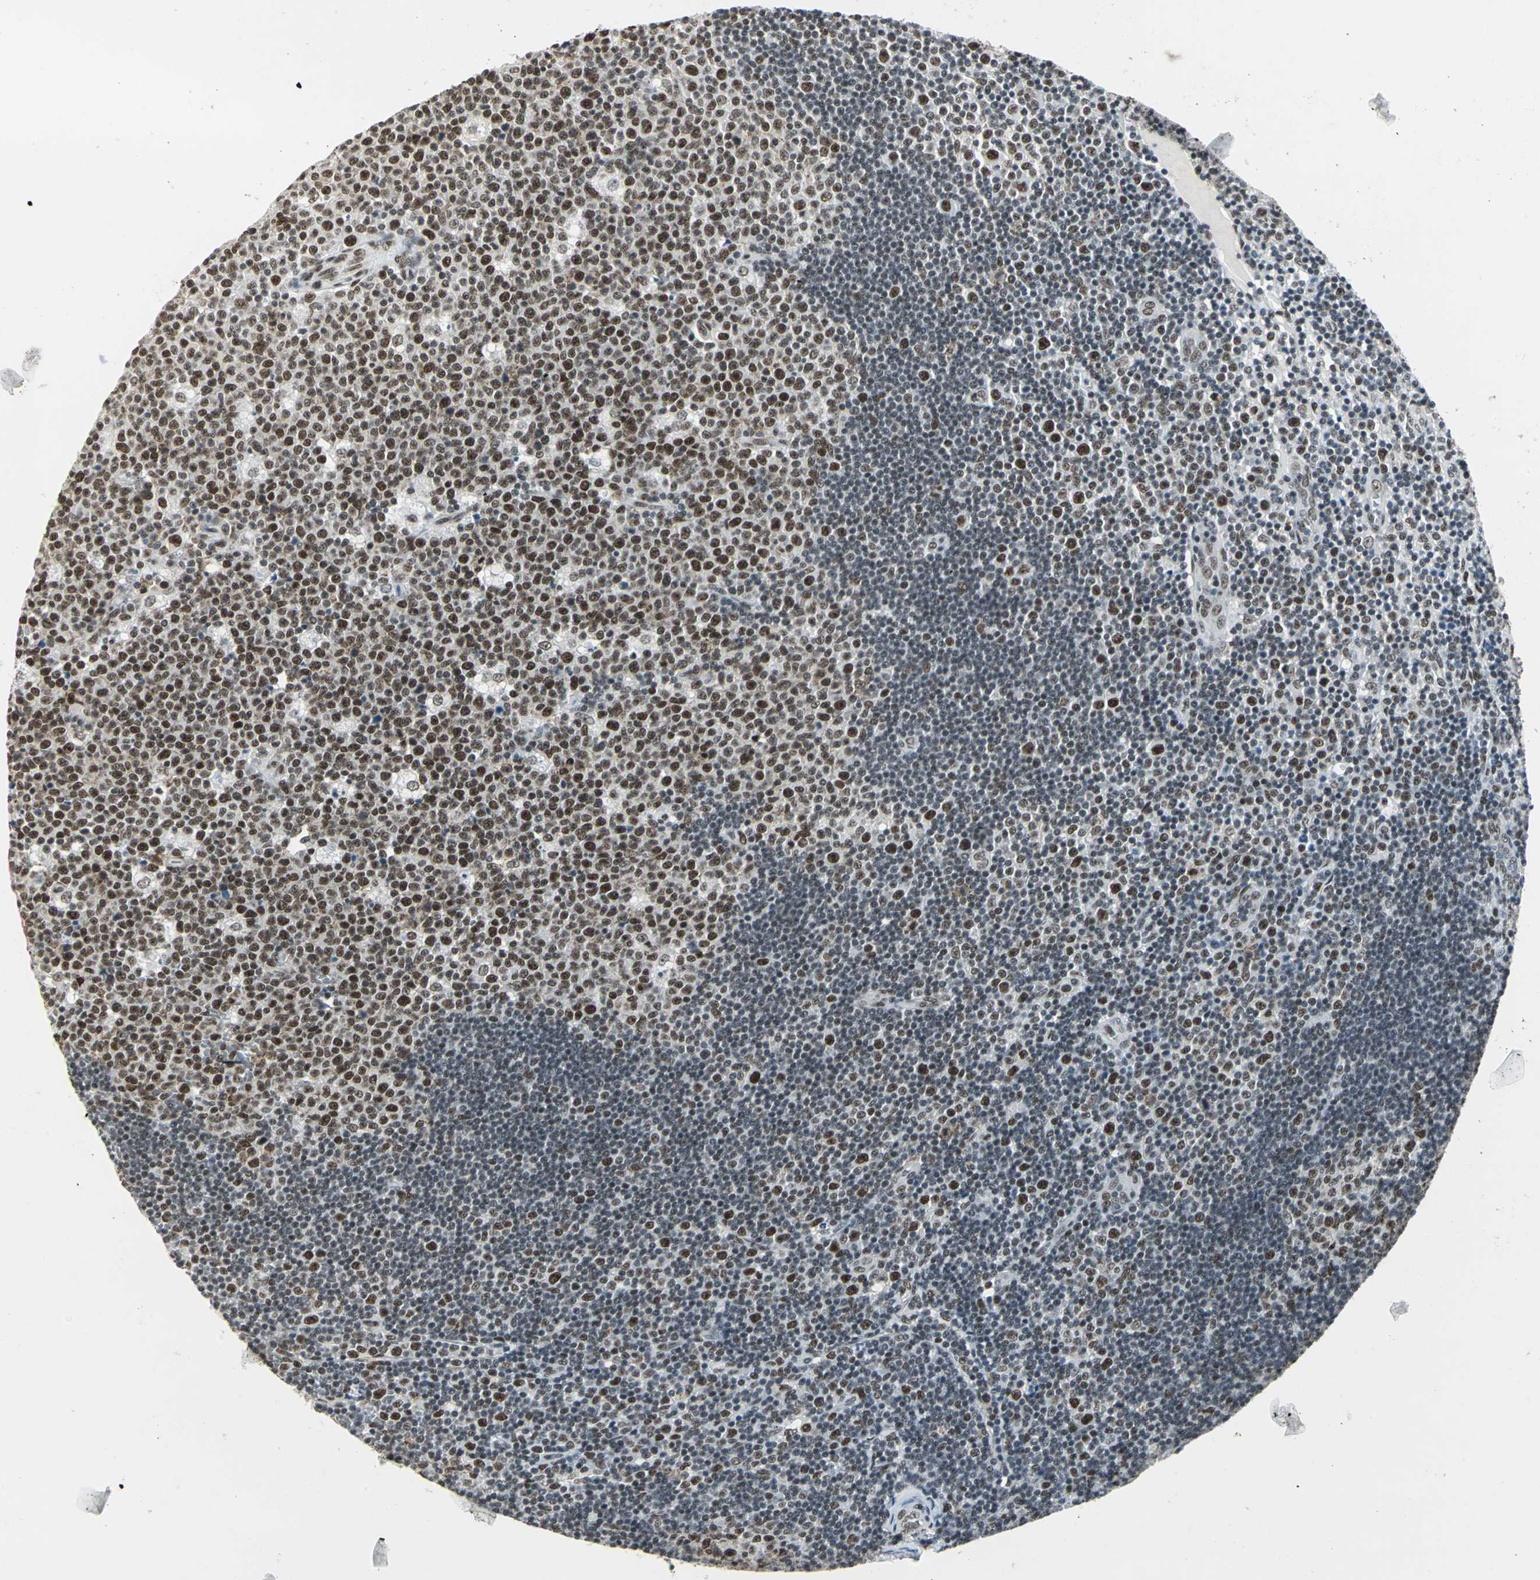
{"staining": {"intensity": "strong", "quantity": ">75%", "location": "nuclear"}, "tissue": "lymph node", "cell_type": "Germinal center cells", "image_type": "normal", "snomed": [{"axis": "morphology", "description": "Normal tissue, NOS"}, {"axis": "topography", "description": "Lymph node"}, {"axis": "topography", "description": "Salivary gland"}], "caption": "This image exhibits normal lymph node stained with immunohistochemistry (IHC) to label a protein in brown. The nuclear of germinal center cells show strong positivity for the protein. Nuclei are counter-stained blue.", "gene": "ADNP", "patient": {"sex": "male", "age": 8}}